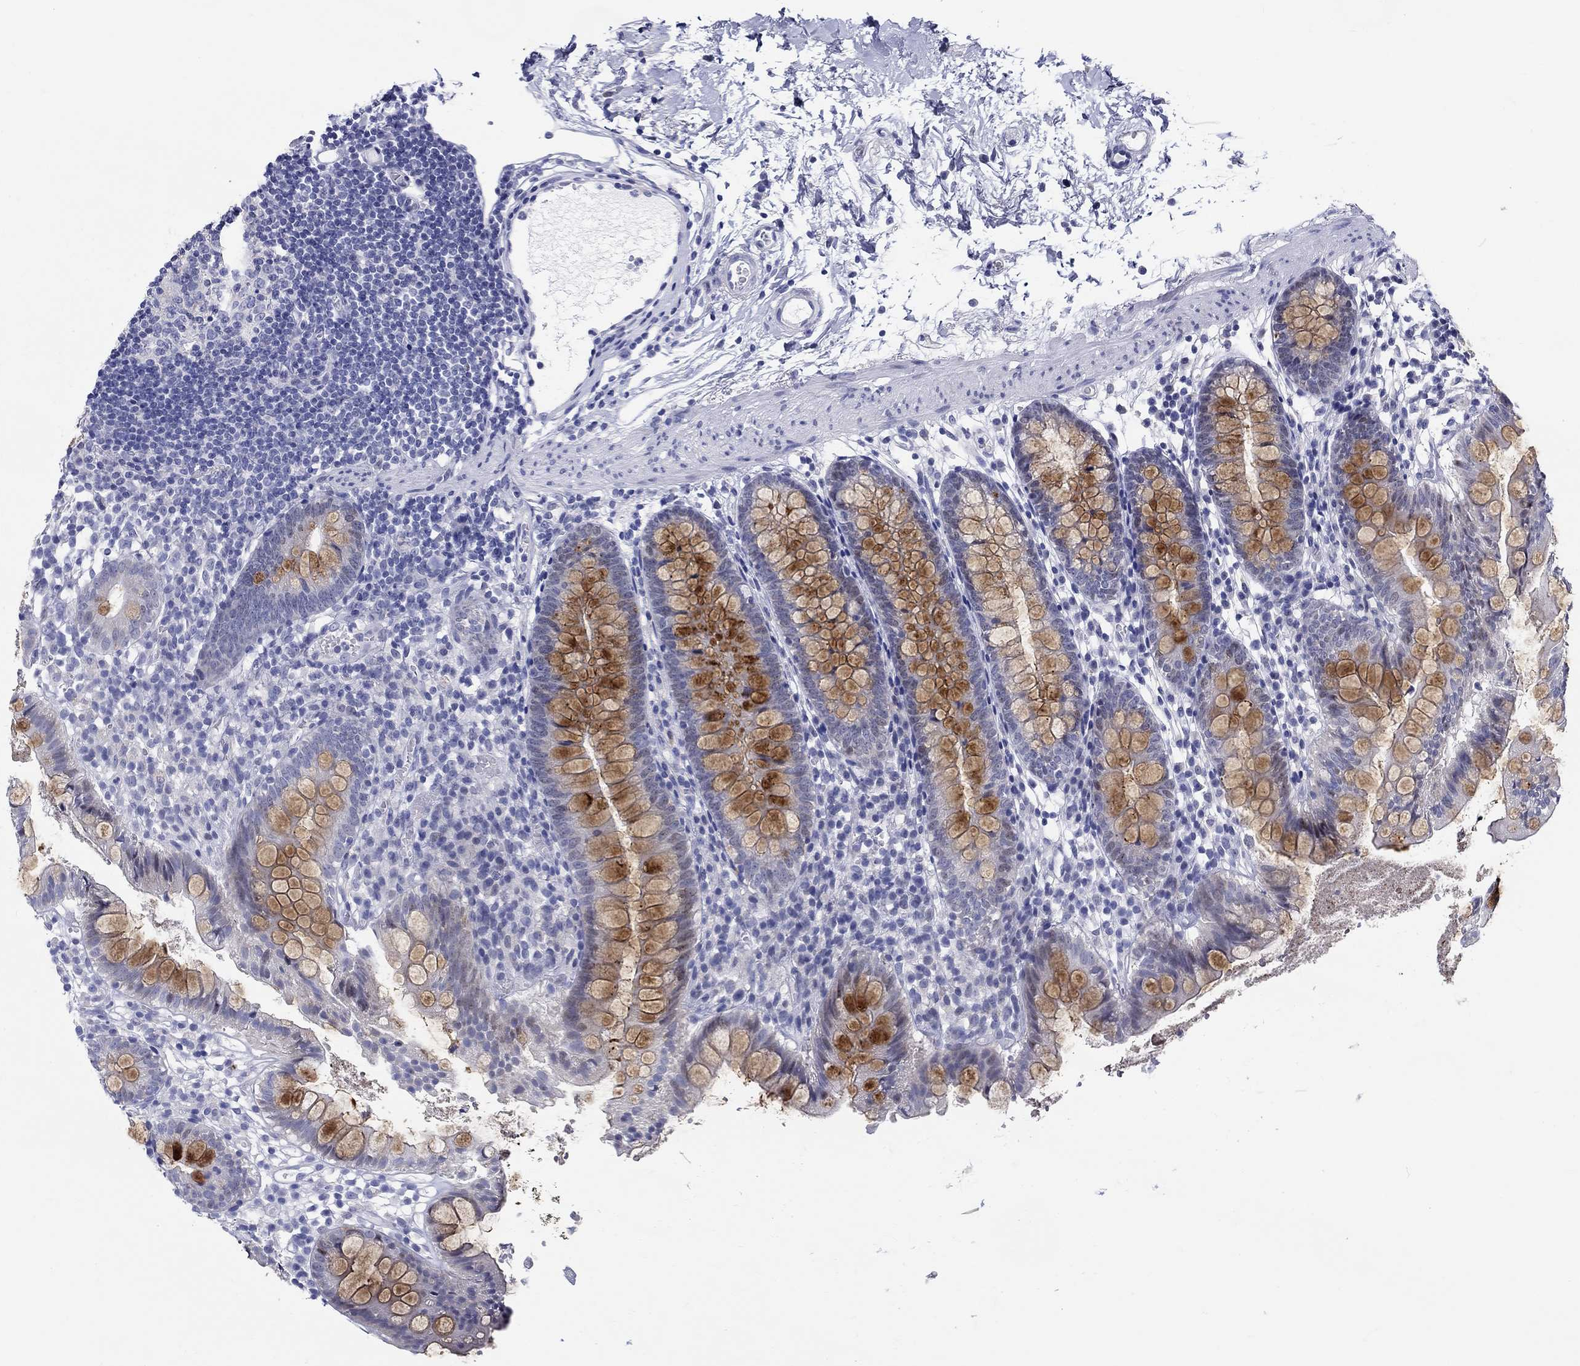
{"staining": {"intensity": "strong", "quantity": "25%-75%", "location": "cytoplasmic/membranous"}, "tissue": "small intestine", "cell_type": "Glandular cells", "image_type": "normal", "snomed": [{"axis": "morphology", "description": "Normal tissue, NOS"}, {"axis": "topography", "description": "Small intestine"}], "caption": "High-magnification brightfield microscopy of unremarkable small intestine stained with DAB (brown) and counterstained with hematoxylin (blue). glandular cells exhibit strong cytoplasmic/membranous expression is appreciated in approximately25%-75% of cells.", "gene": "CRYGS", "patient": {"sex": "female", "age": 90}}